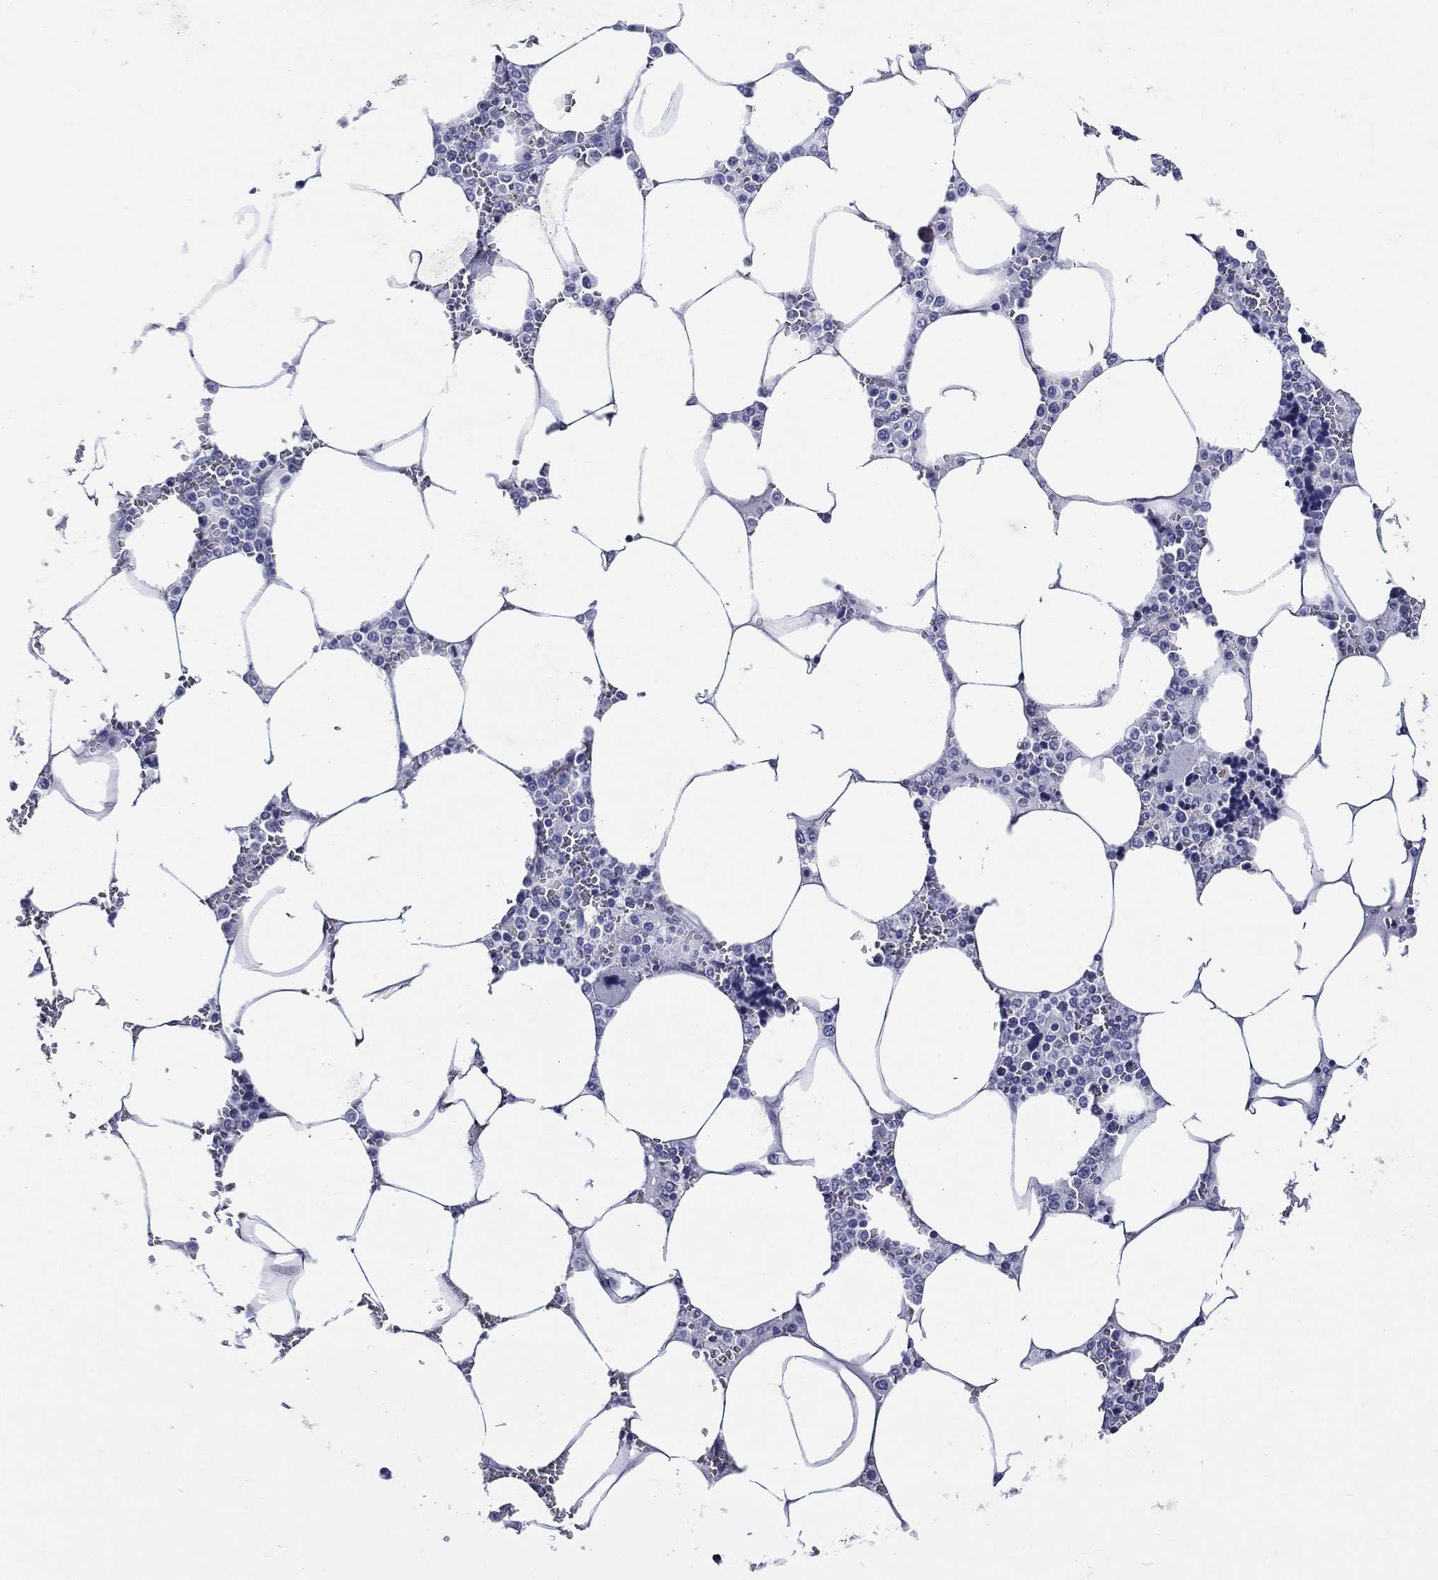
{"staining": {"intensity": "negative", "quantity": "none", "location": "none"}, "tissue": "bone marrow", "cell_type": "Hematopoietic cells", "image_type": "normal", "snomed": [{"axis": "morphology", "description": "Normal tissue, NOS"}, {"axis": "topography", "description": "Bone marrow"}], "caption": "DAB immunohistochemical staining of unremarkable human bone marrow exhibits no significant positivity in hematopoietic cells. The staining was performed using DAB to visualize the protein expression in brown, while the nuclei were stained in blue with hematoxylin (Magnification: 20x).", "gene": "ACE2", "patient": {"sex": "male", "age": 91}}